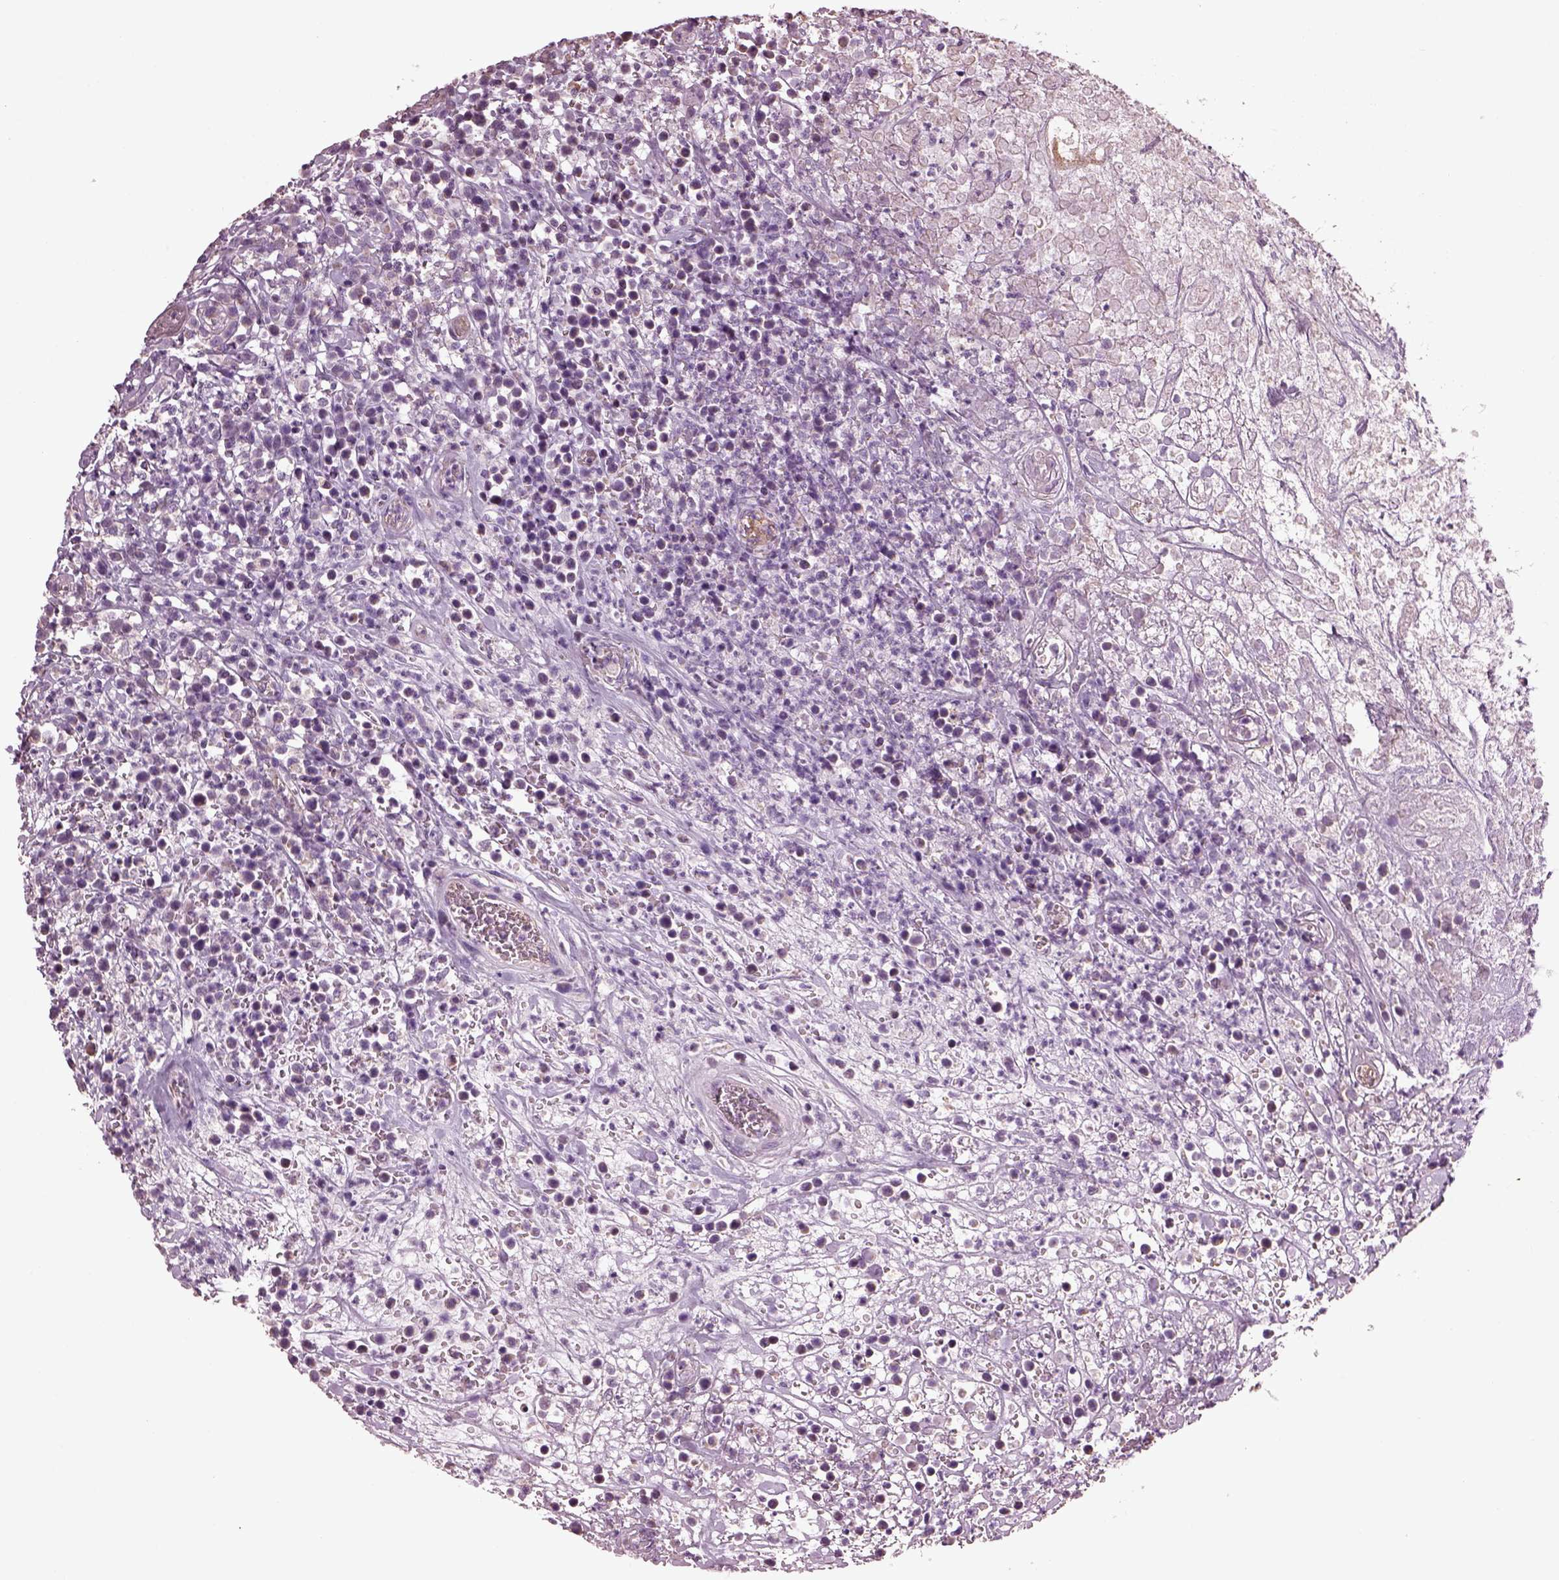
{"staining": {"intensity": "negative", "quantity": "none", "location": "none"}, "tissue": "lymphoma", "cell_type": "Tumor cells", "image_type": "cancer", "snomed": [{"axis": "morphology", "description": "Malignant lymphoma, non-Hodgkin's type, High grade"}, {"axis": "topography", "description": "Soft tissue"}], "caption": "Micrograph shows no protein positivity in tumor cells of lymphoma tissue.", "gene": "SPATA7", "patient": {"sex": "female", "age": 56}}